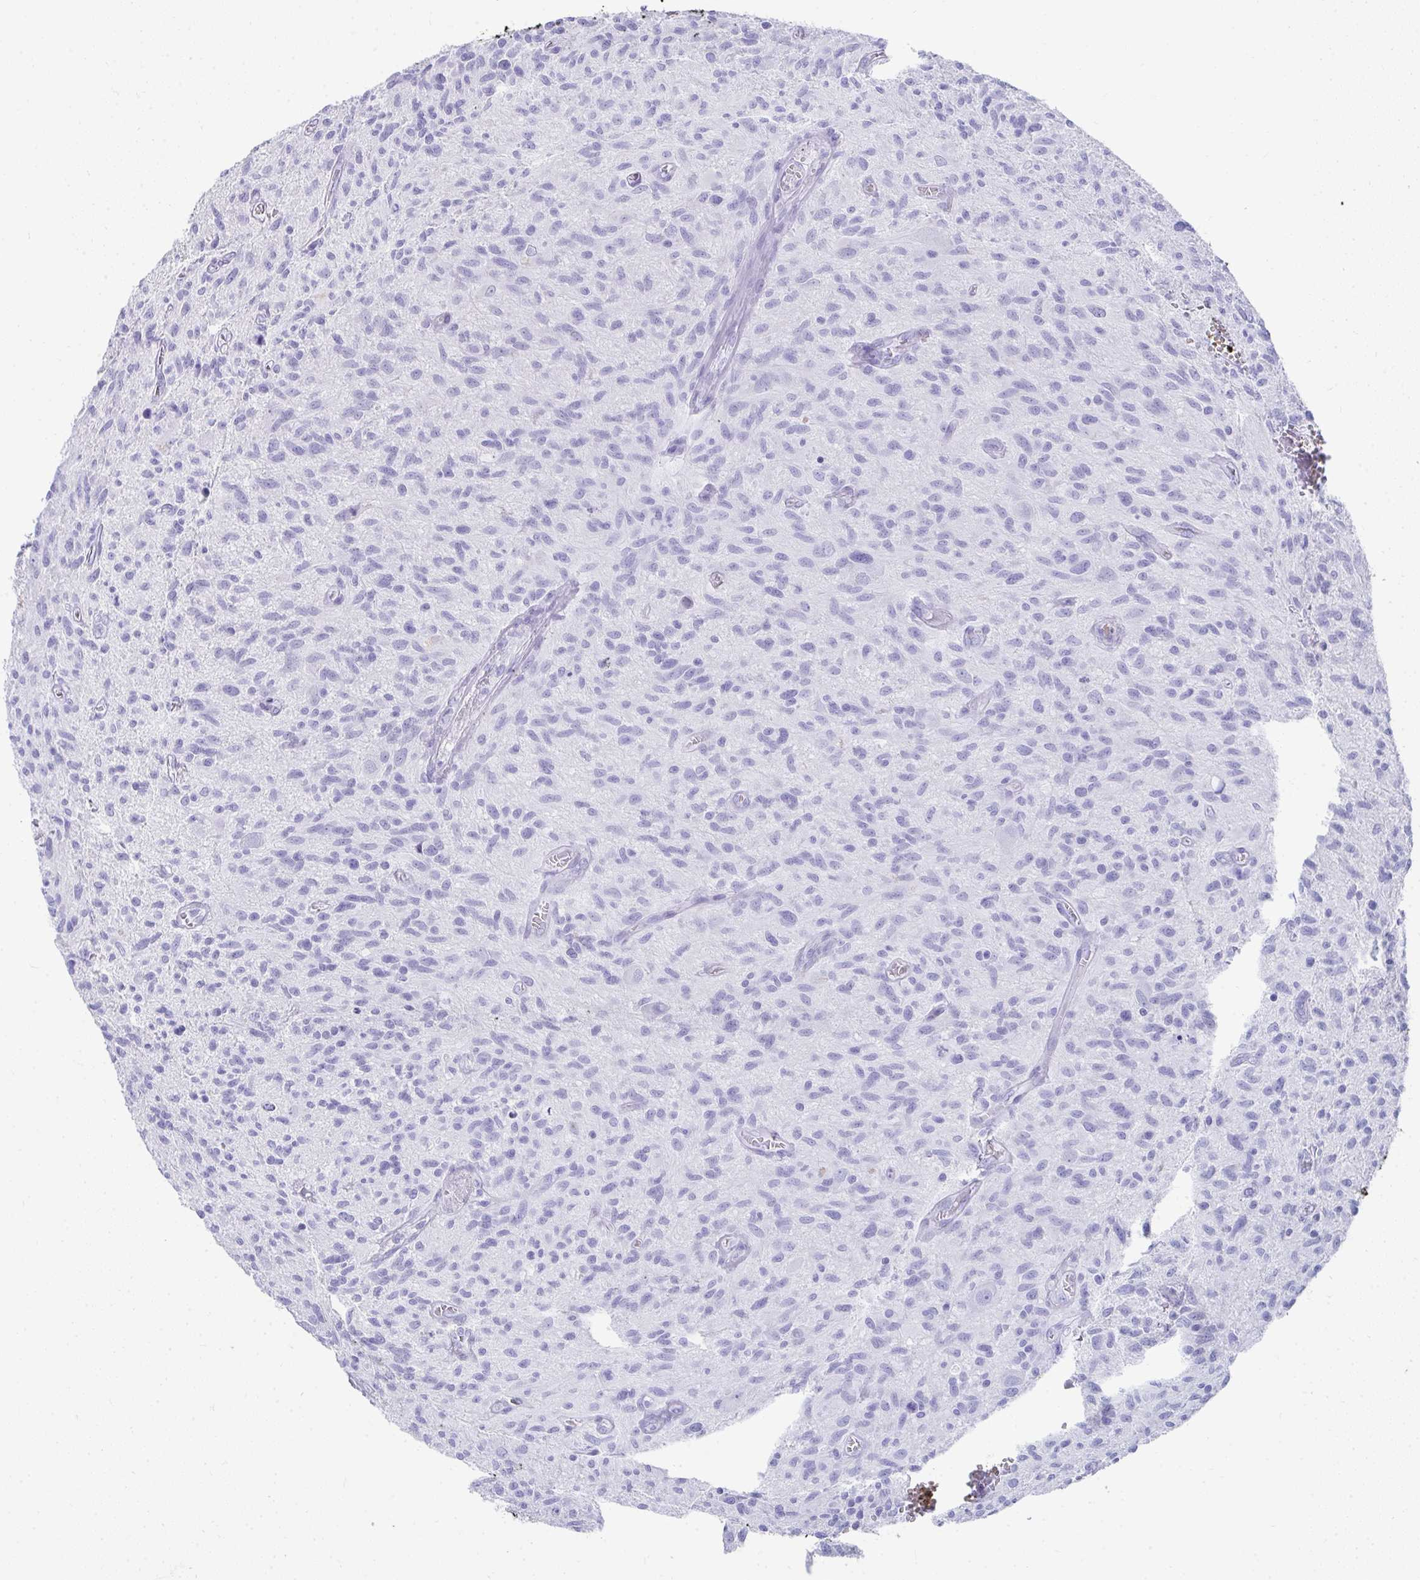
{"staining": {"intensity": "negative", "quantity": "none", "location": "none"}, "tissue": "glioma", "cell_type": "Tumor cells", "image_type": "cancer", "snomed": [{"axis": "morphology", "description": "Glioma, malignant, High grade"}, {"axis": "topography", "description": "Brain"}], "caption": "Histopathology image shows no significant protein expression in tumor cells of malignant glioma (high-grade).", "gene": "TNNT1", "patient": {"sex": "male", "age": 75}}